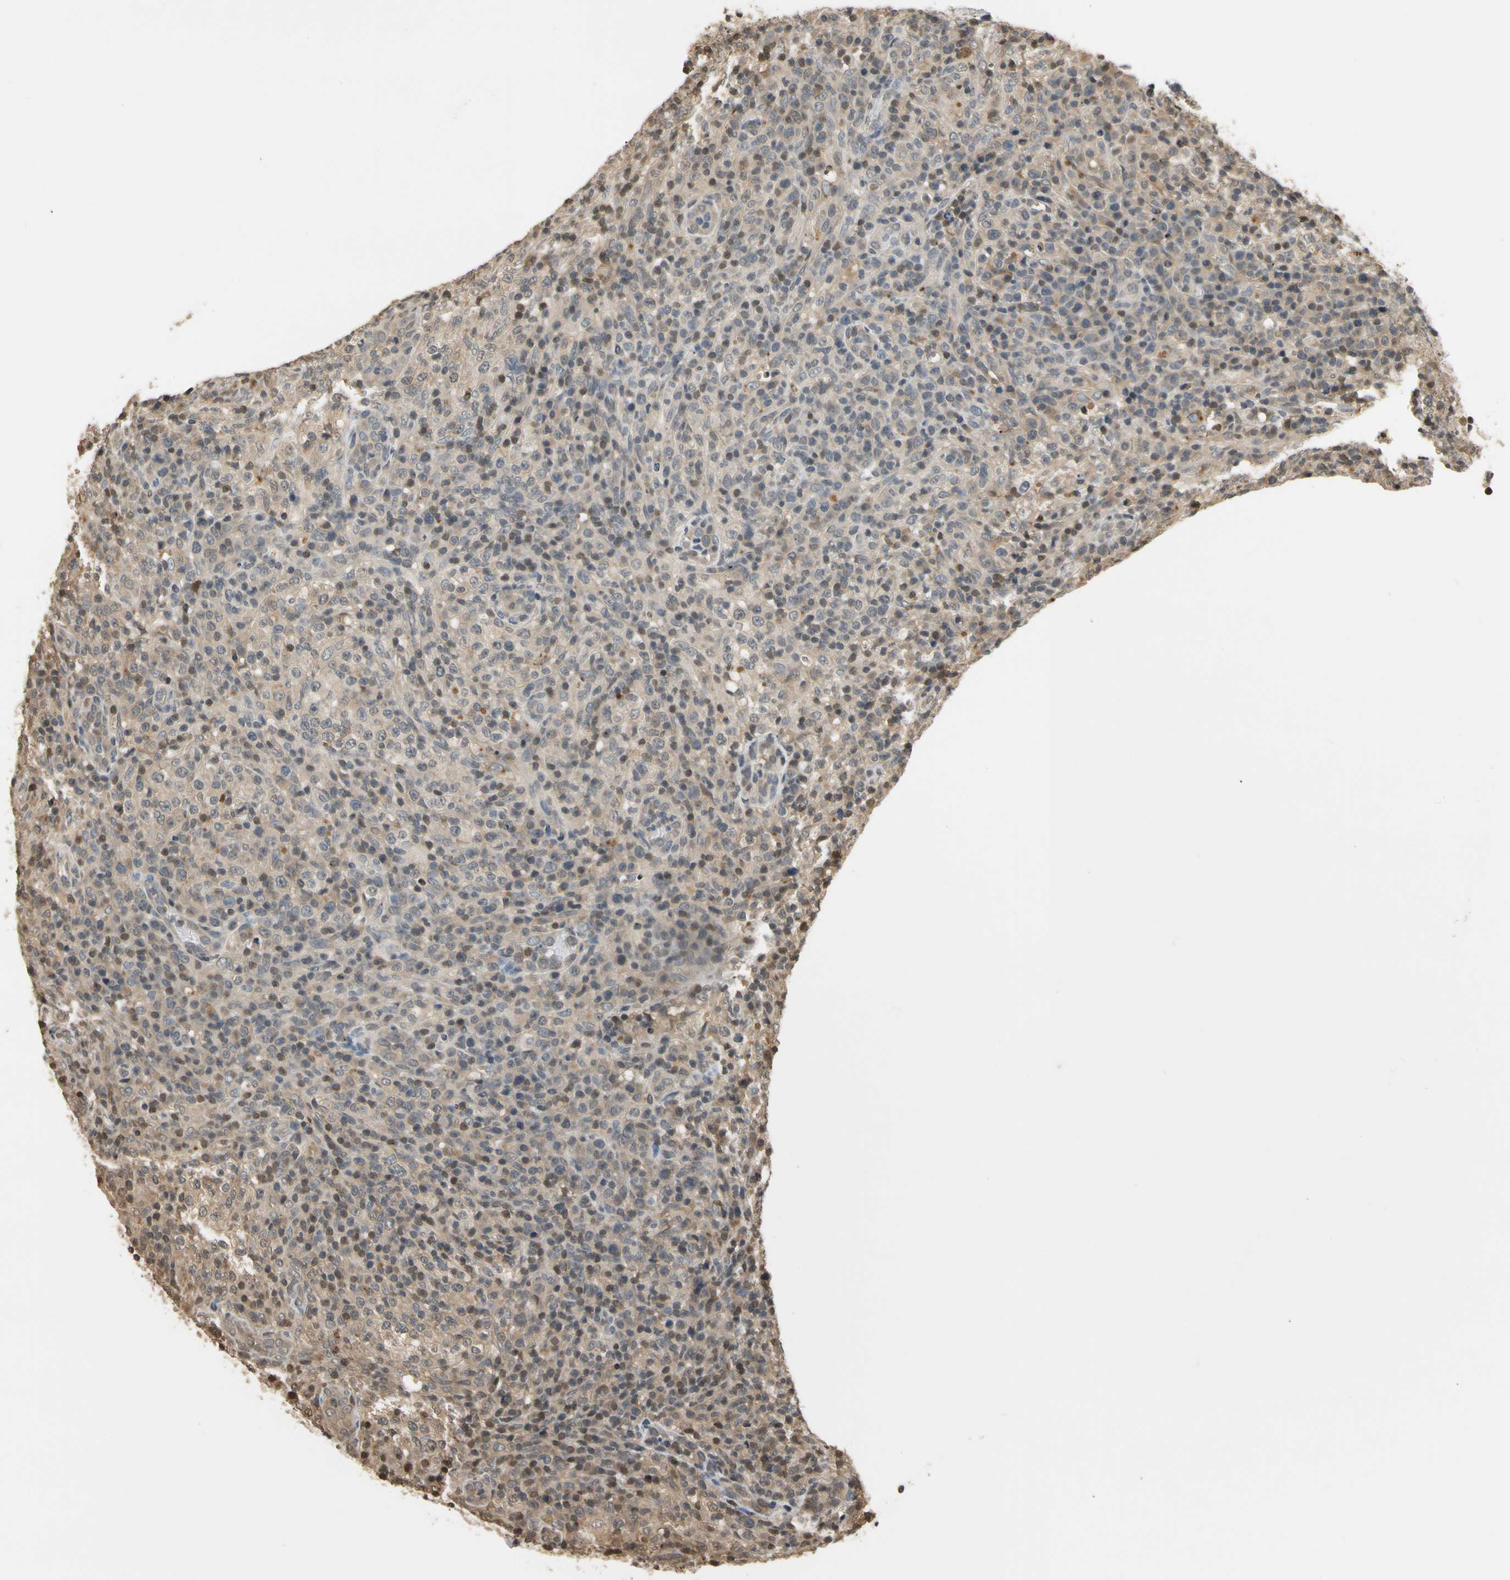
{"staining": {"intensity": "weak", "quantity": ">75%", "location": "cytoplasmic/membranous"}, "tissue": "lymphoma", "cell_type": "Tumor cells", "image_type": "cancer", "snomed": [{"axis": "morphology", "description": "Malignant lymphoma, non-Hodgkin's type, High grade"}, {"axis": "topography", "description": "Lymph node"}], "caption": "Malignant lymphoma, non-Hodgkin's type (high-grade) was stained to show a protein in brown. There is low levels of weak cytoplasmic/membranous positivity in about >75% of tumor cells.", "gene": "SOD1", "patient": {"sex": "female", "age": 76}}